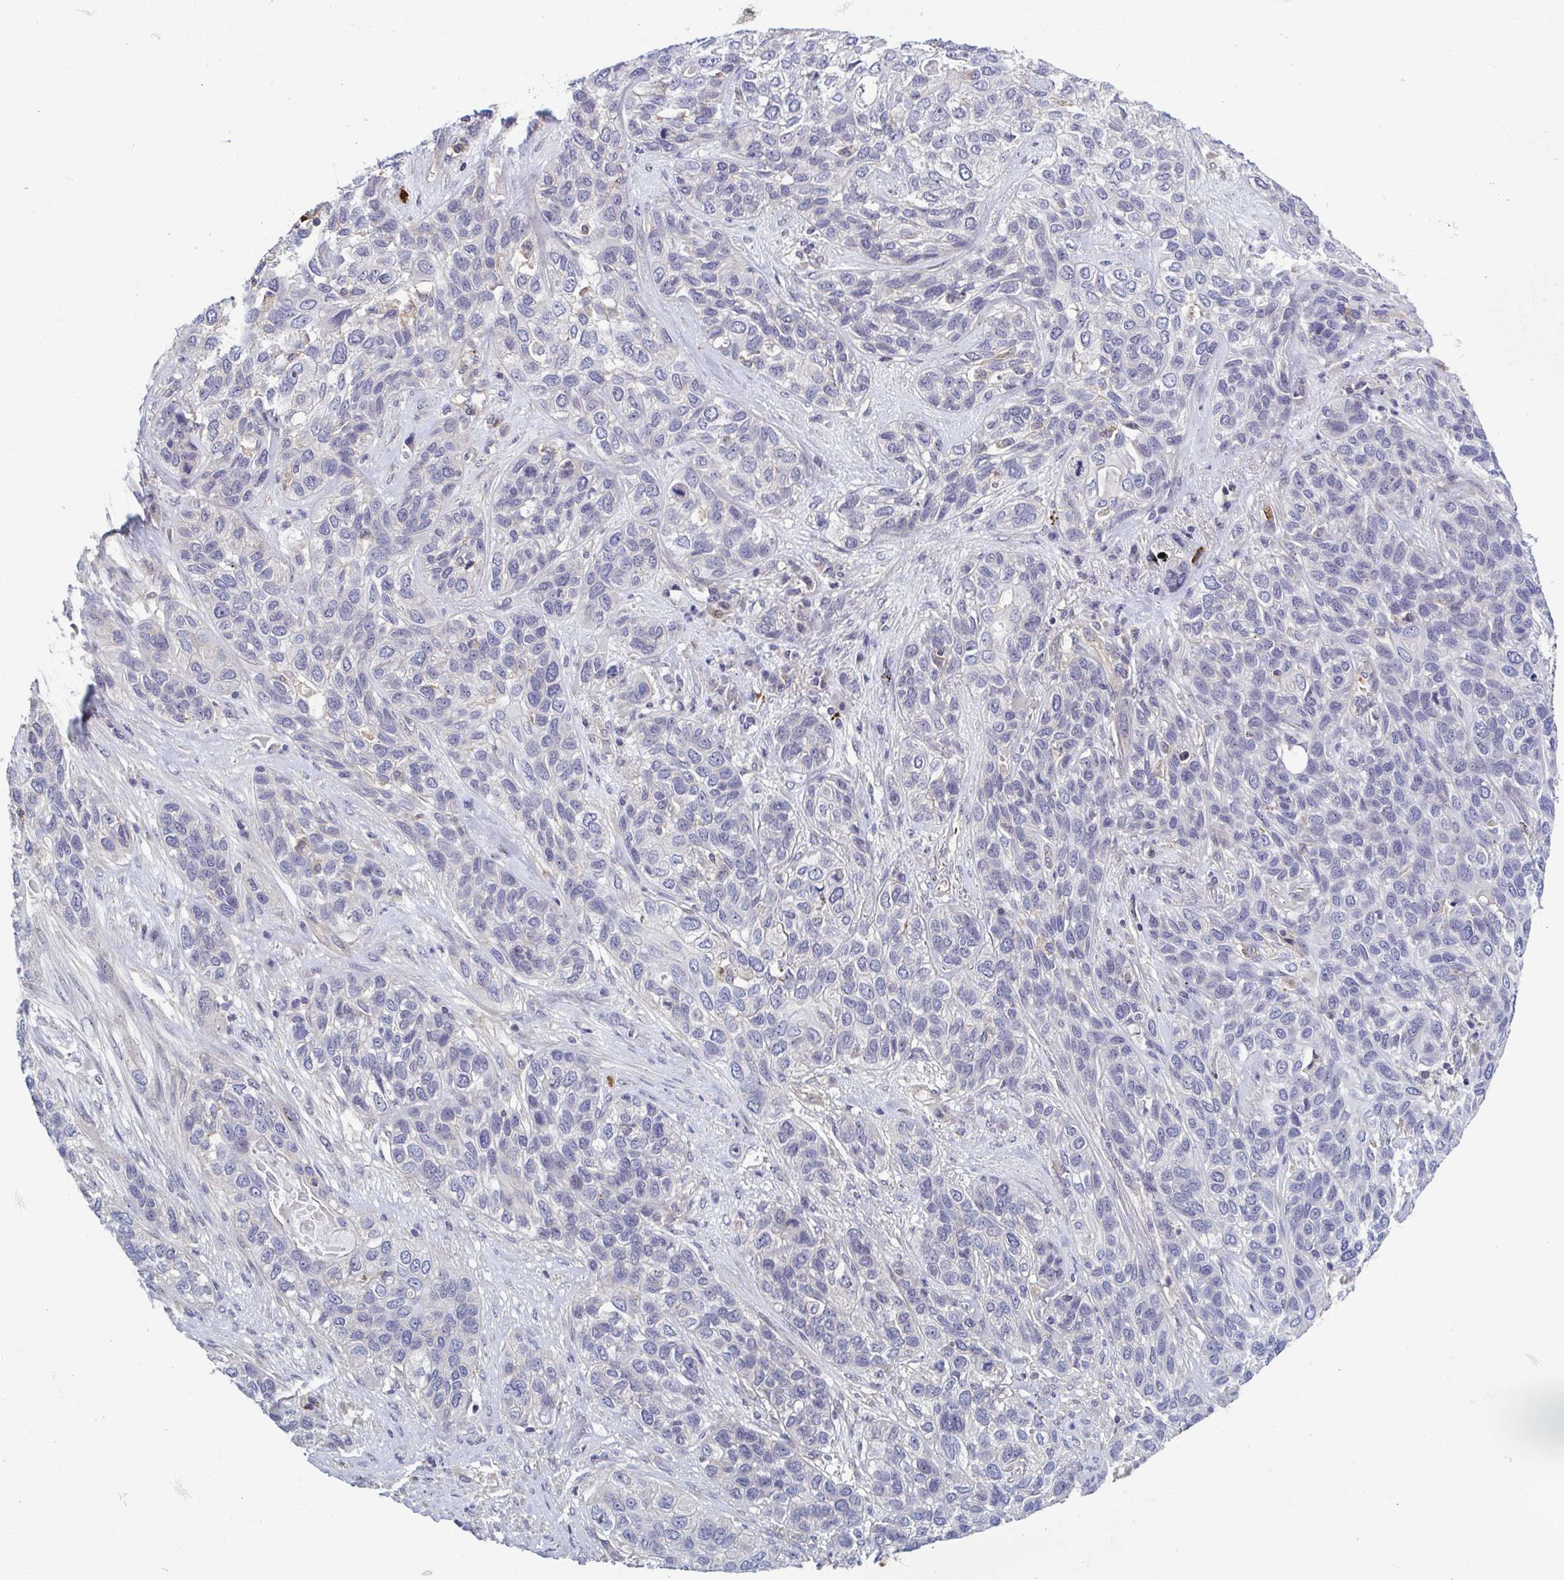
{"staining": {"intensity": "negative", "quantity": "none", "location": "none"}, "tissue": "lung cancer", "cell_type": "Tumor cells", "image_type": "cancer", "snomed": [{"axis": "morphology", "description": "Squamous cell carcinoma, NOS"}, {"axis": "topography", "description": "Lung"}], "caption": "Tumor cells are negative for protein expression in human lung cancer.", "gene": "LRRC38", "patient": {"sex": "female", "age": 70}}